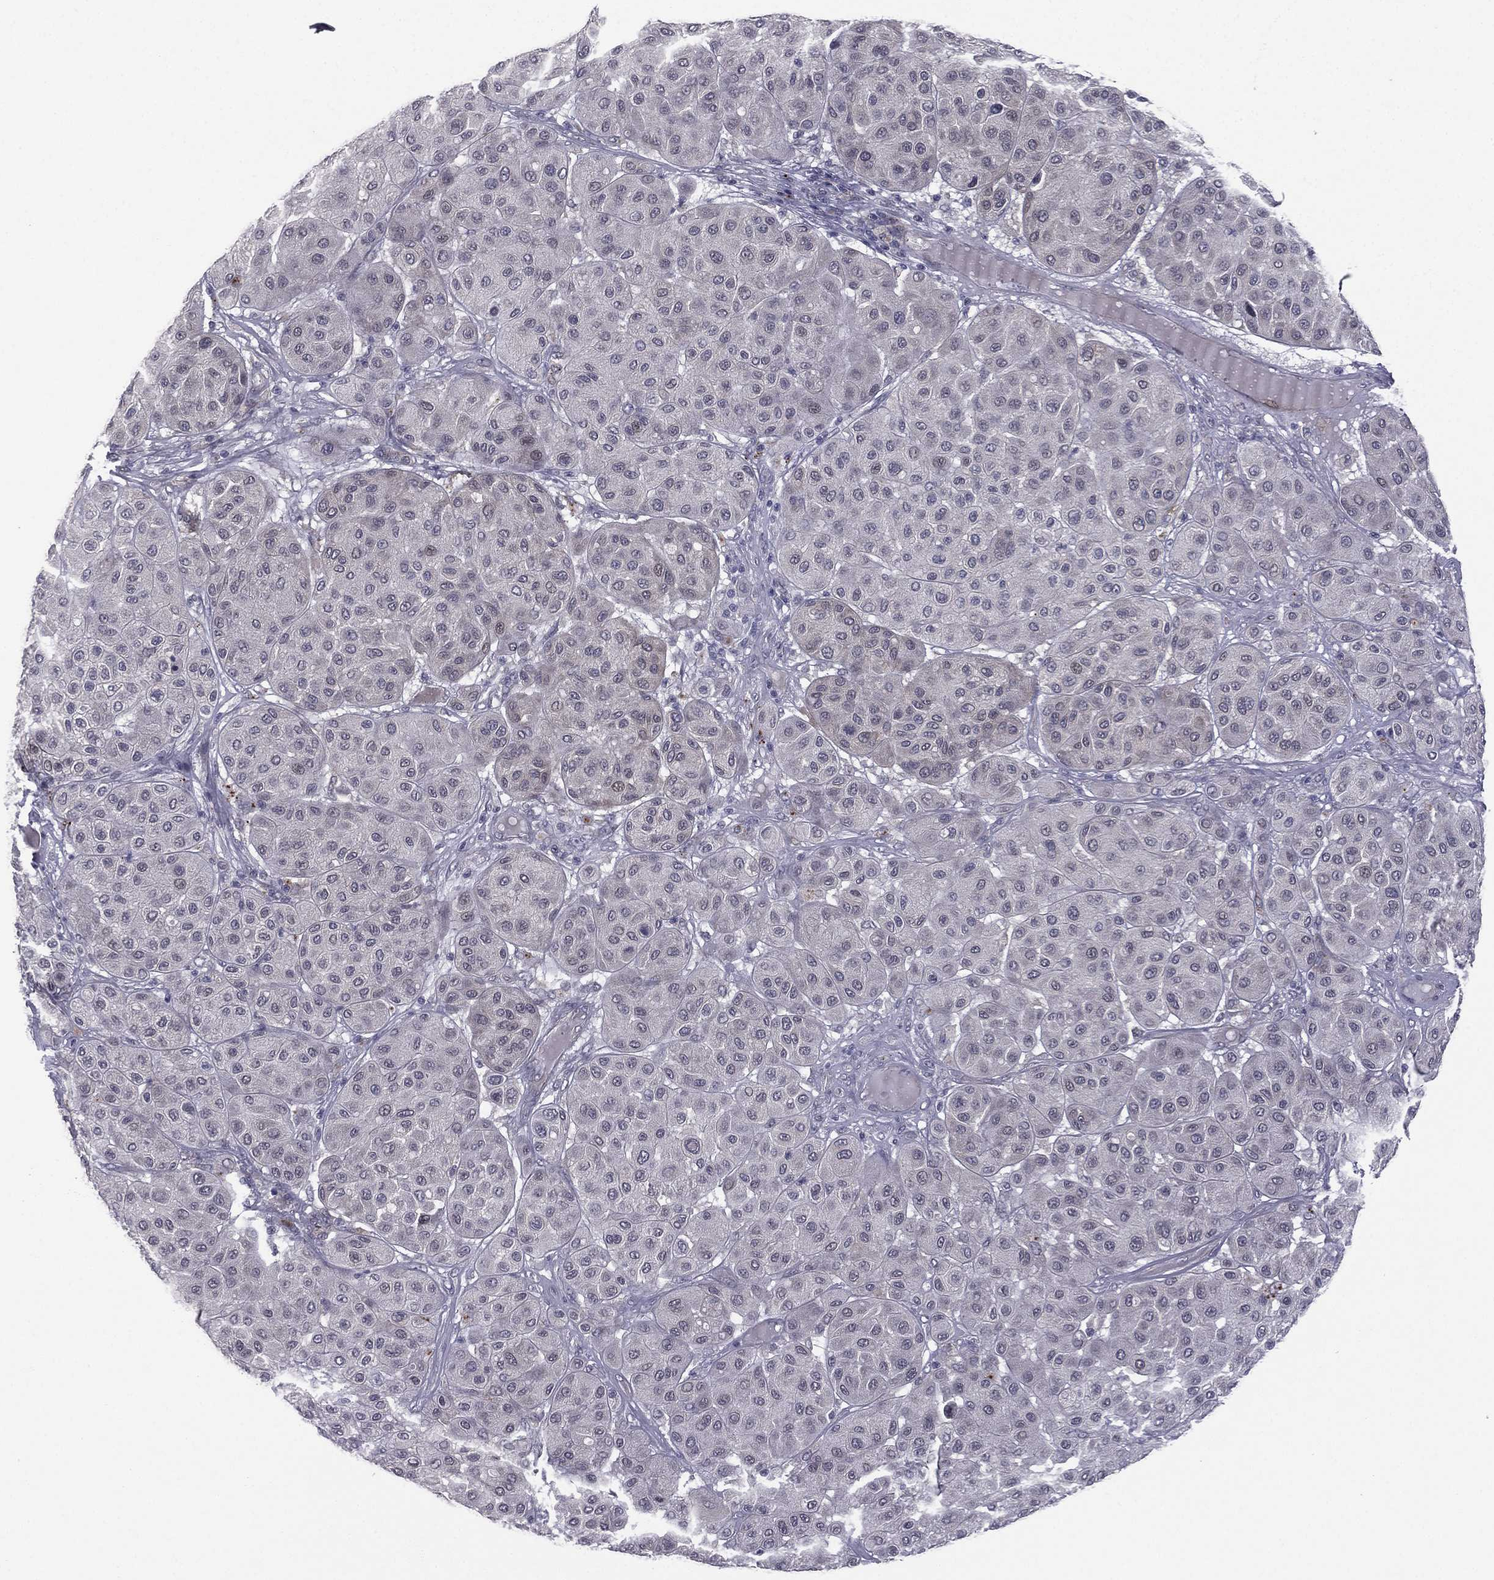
{"staining": {"intensity": "negative", "quantity": "none", "location": "none"}, "tissue": "melanoma", "cell_type": "Tumor cells", "image_type": "cancer", "snomed": [{"axis": "morphology", "description": "Malignant melanoma, Metastatic site"}, {"axis": "topography", "description": "Smooth muscle"}], "caption": "The histopathology image demonstrates no staining of tumor cells in malignant melanoma (metastatic site).", "gene": "ACTRT2", "patient": {"sex": "male", "age": 41}}